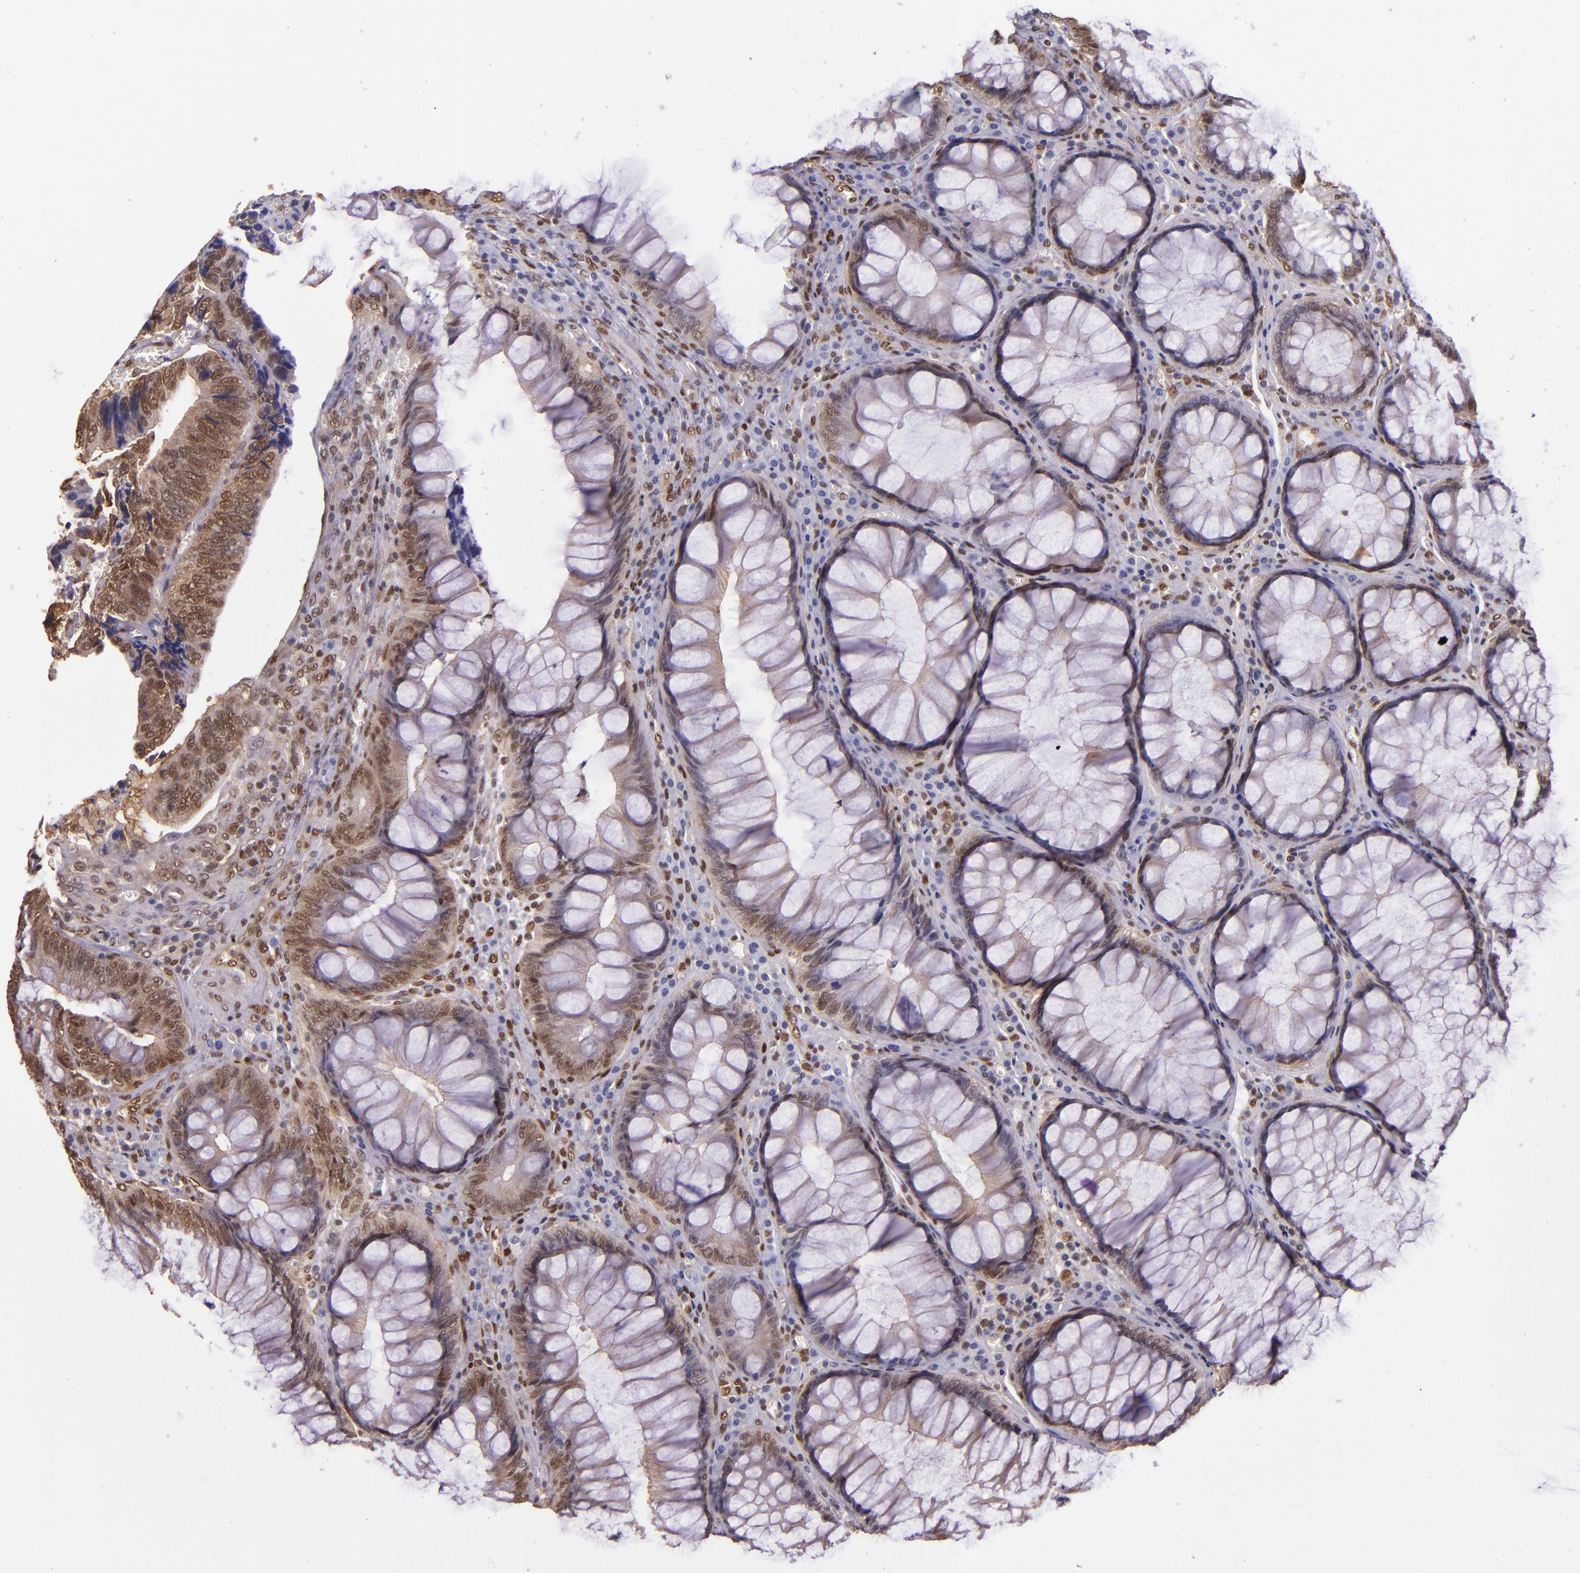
{"staining": {"intensity": "moderate", "quantity": ">75%", "location": "cytoplasmic/membranous"}, "tissue": "colorectal cancer", "cell_type": "Tumor cells", "image_type": "cancer", "snomed": [{"axis": "morphology", "description": "Adenocarcinoma, NOS"}, {"axis": "topography", "description": "Colon"}], "caption": "Protein staining of colorectal adenocarcinoma tissue demonstrates moderate cytoplasmic/membranous staining in about >75% of tumor cells. (IHC, brightfield microscopy, high magnification).", "gene": "STAT6", "patient": {"sex": "male", "age": 72}}